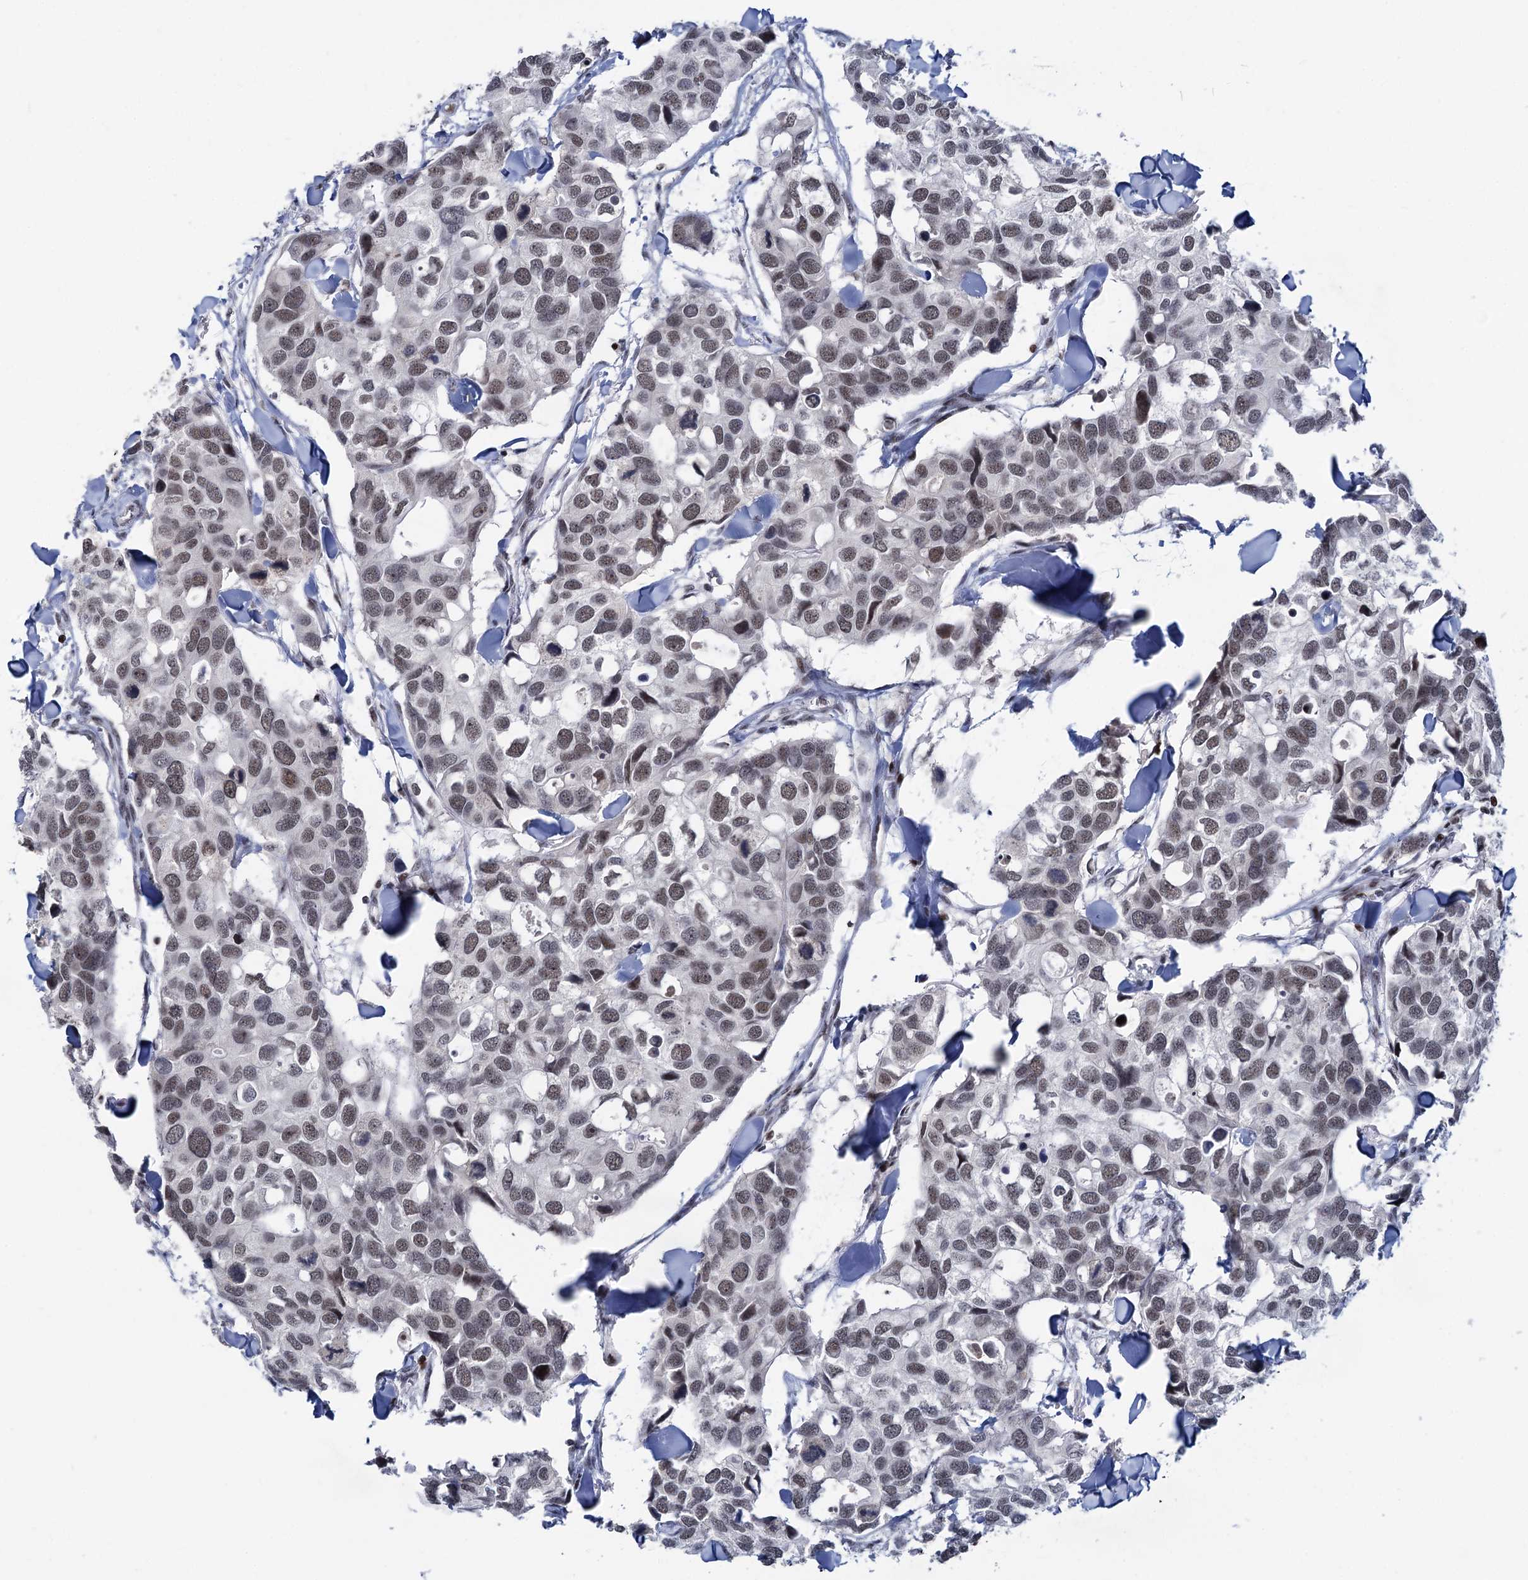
{"staining": {"intensity": "weak", "quantity": "25%-75%", "location": "nuclear"}, "tissue": "breast cancer", "cell_type": "Tumor cells", "image_type": "cancer", "snomed": [{"axis": "morphology", "description": "Duct carcinoma"}, {"axis": "topography", "description": "Breast"}], "caption": "Tumor cells display weak nuclear staining in about 25%-75% of cells in breast cancer (infiltrating ductal carcinoma).", "gene": "ZCCHC10", "patient": {"sex": "female", "age": 83}}